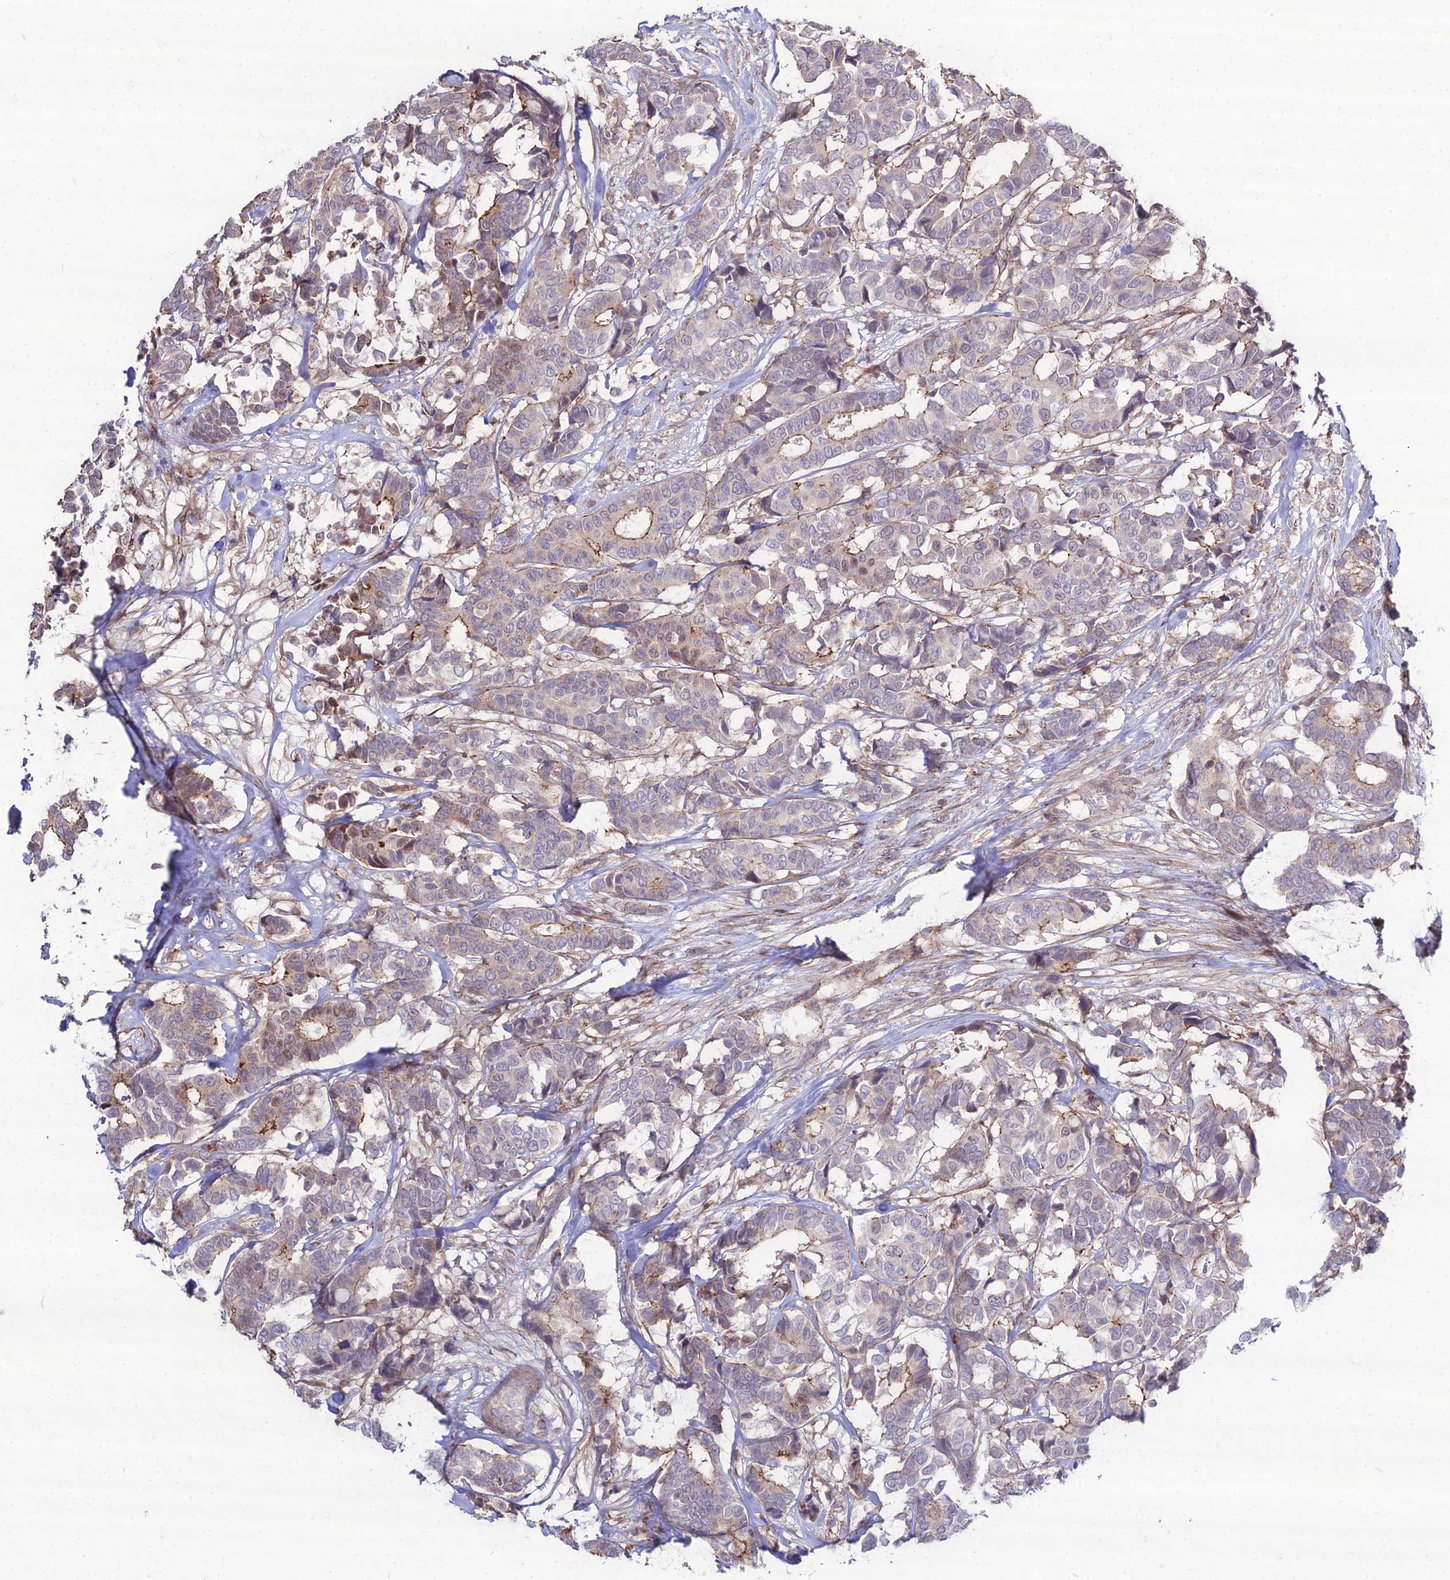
{"staining": {"intensity": "moderate", "quantity": "<25%", "location": "cytoplasmic/membranous"}, "tissue": "breast cancer", "cell_type": "Tumor cells", "image_type": "cancer", "snomed": [{"axis": "morphology", "description": "Normal tissue, NOS"}, {"axis": "morphology", "description": "Duct carcinoma"}, {"axis": "topography", "description": "Breast"}], "caption": "Protein staining by immunohistochemistry (IHC) shows moderate cytoplasmic/membranous expression in about <25% of tumor cells in breast cancer (infiltrating ductal carcinoma). Using DAB (3,3'-diaminobenzidine) (brown) and hematoxylin (blue) stains, captured at high magnification using brightfield microscopy.", "gene": "TSPYL2", "patient": {"sex": "female", "age": 87}}